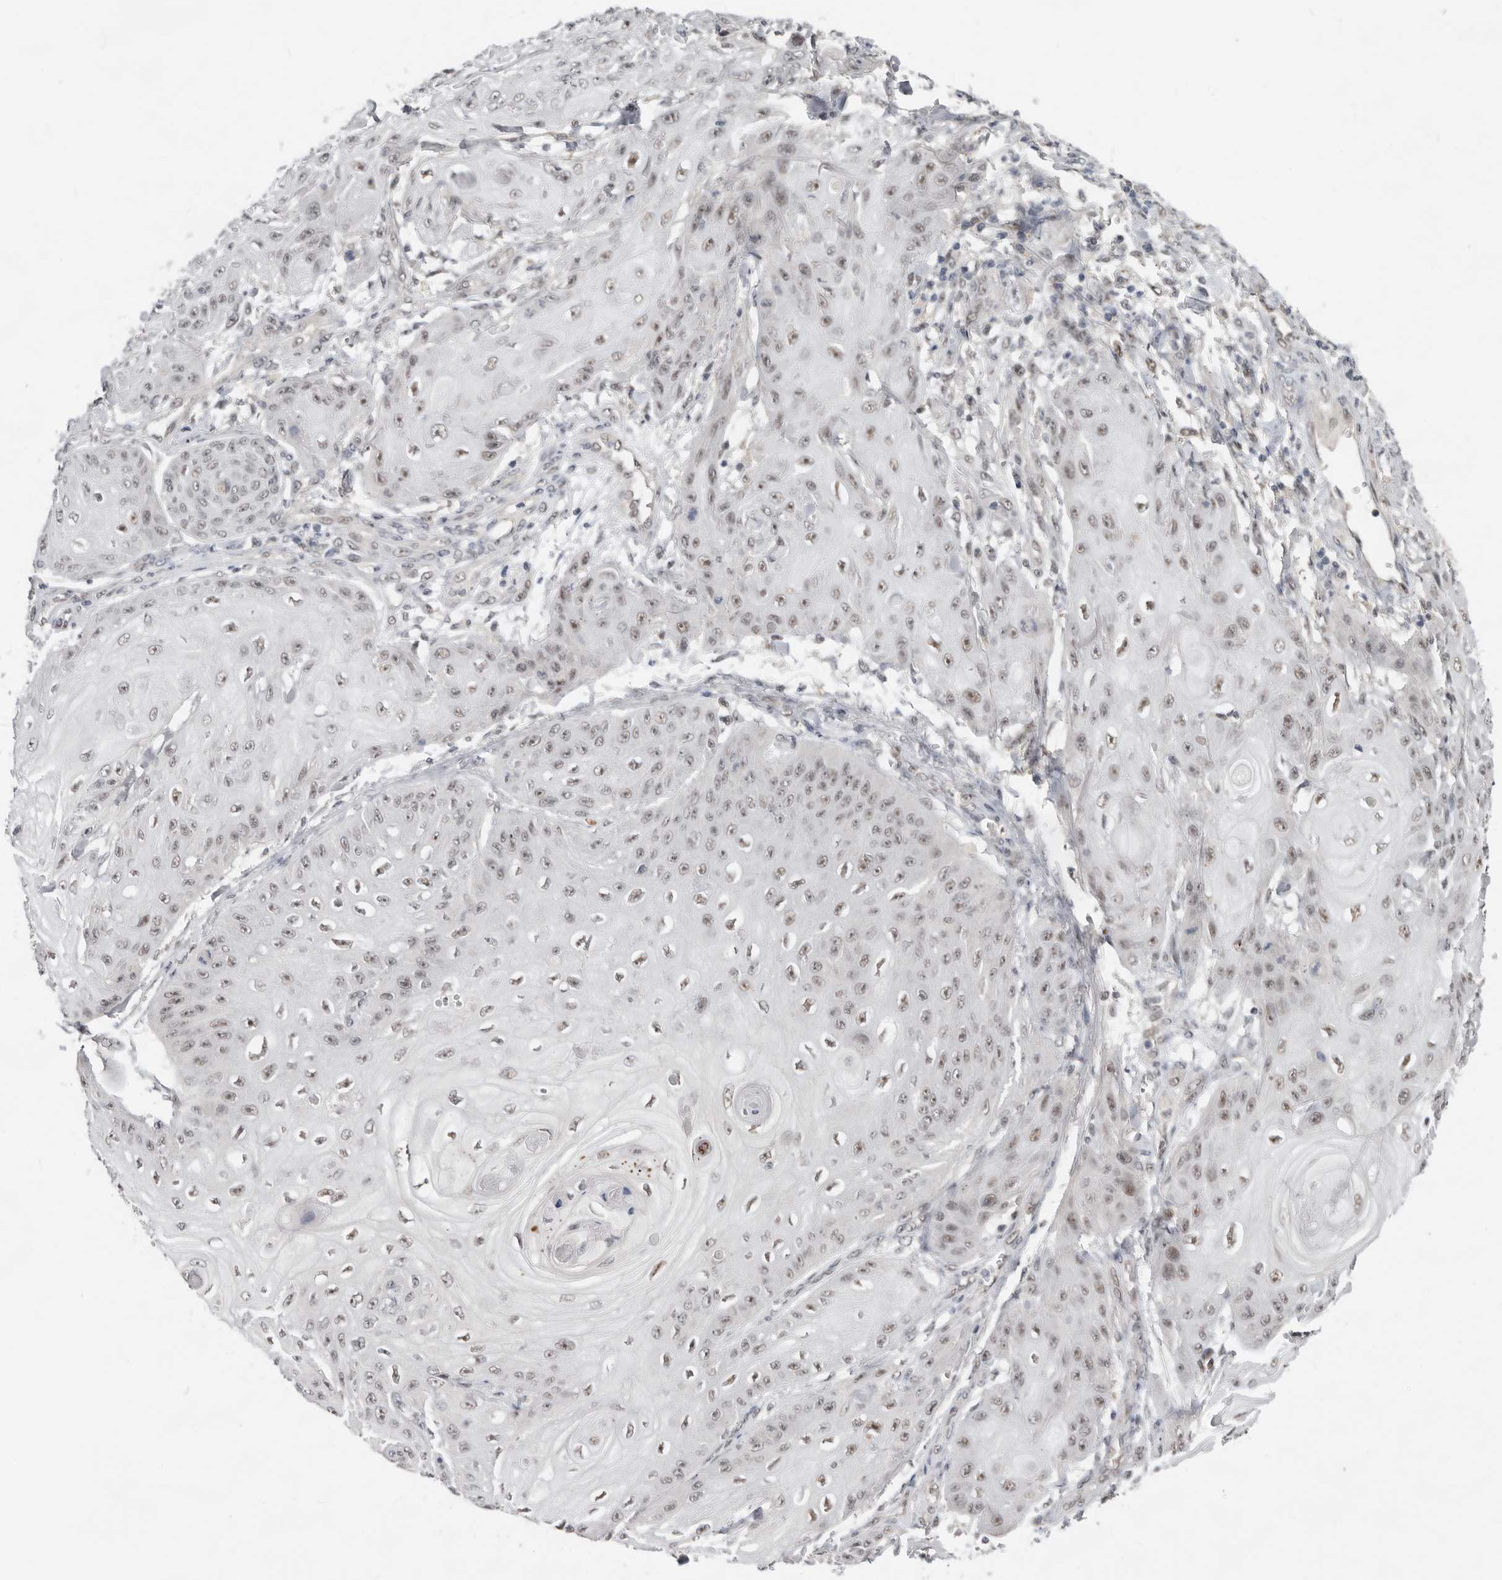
{"staining": {"intensity": "weak", "quantity": "25%-75%", "location": "nuclear"}, "tissue": "skin cancer", "cell_type": "Tumor cells", "image_type": "cancer", "snomed": [{"axis": "morphology", "description": "Squamous cell carcinoma, NOS"}, {"axis": "topography", "description": "Skin"}], "caption": "Squamous cell carcinoma (skin) was stained to show a protein in brown. There is low levels of weak nuclear staining in approximately 25%-75% of tumor cells.", "gene": "BRCA2", "patient": {"sex": "male", "age": 74}}